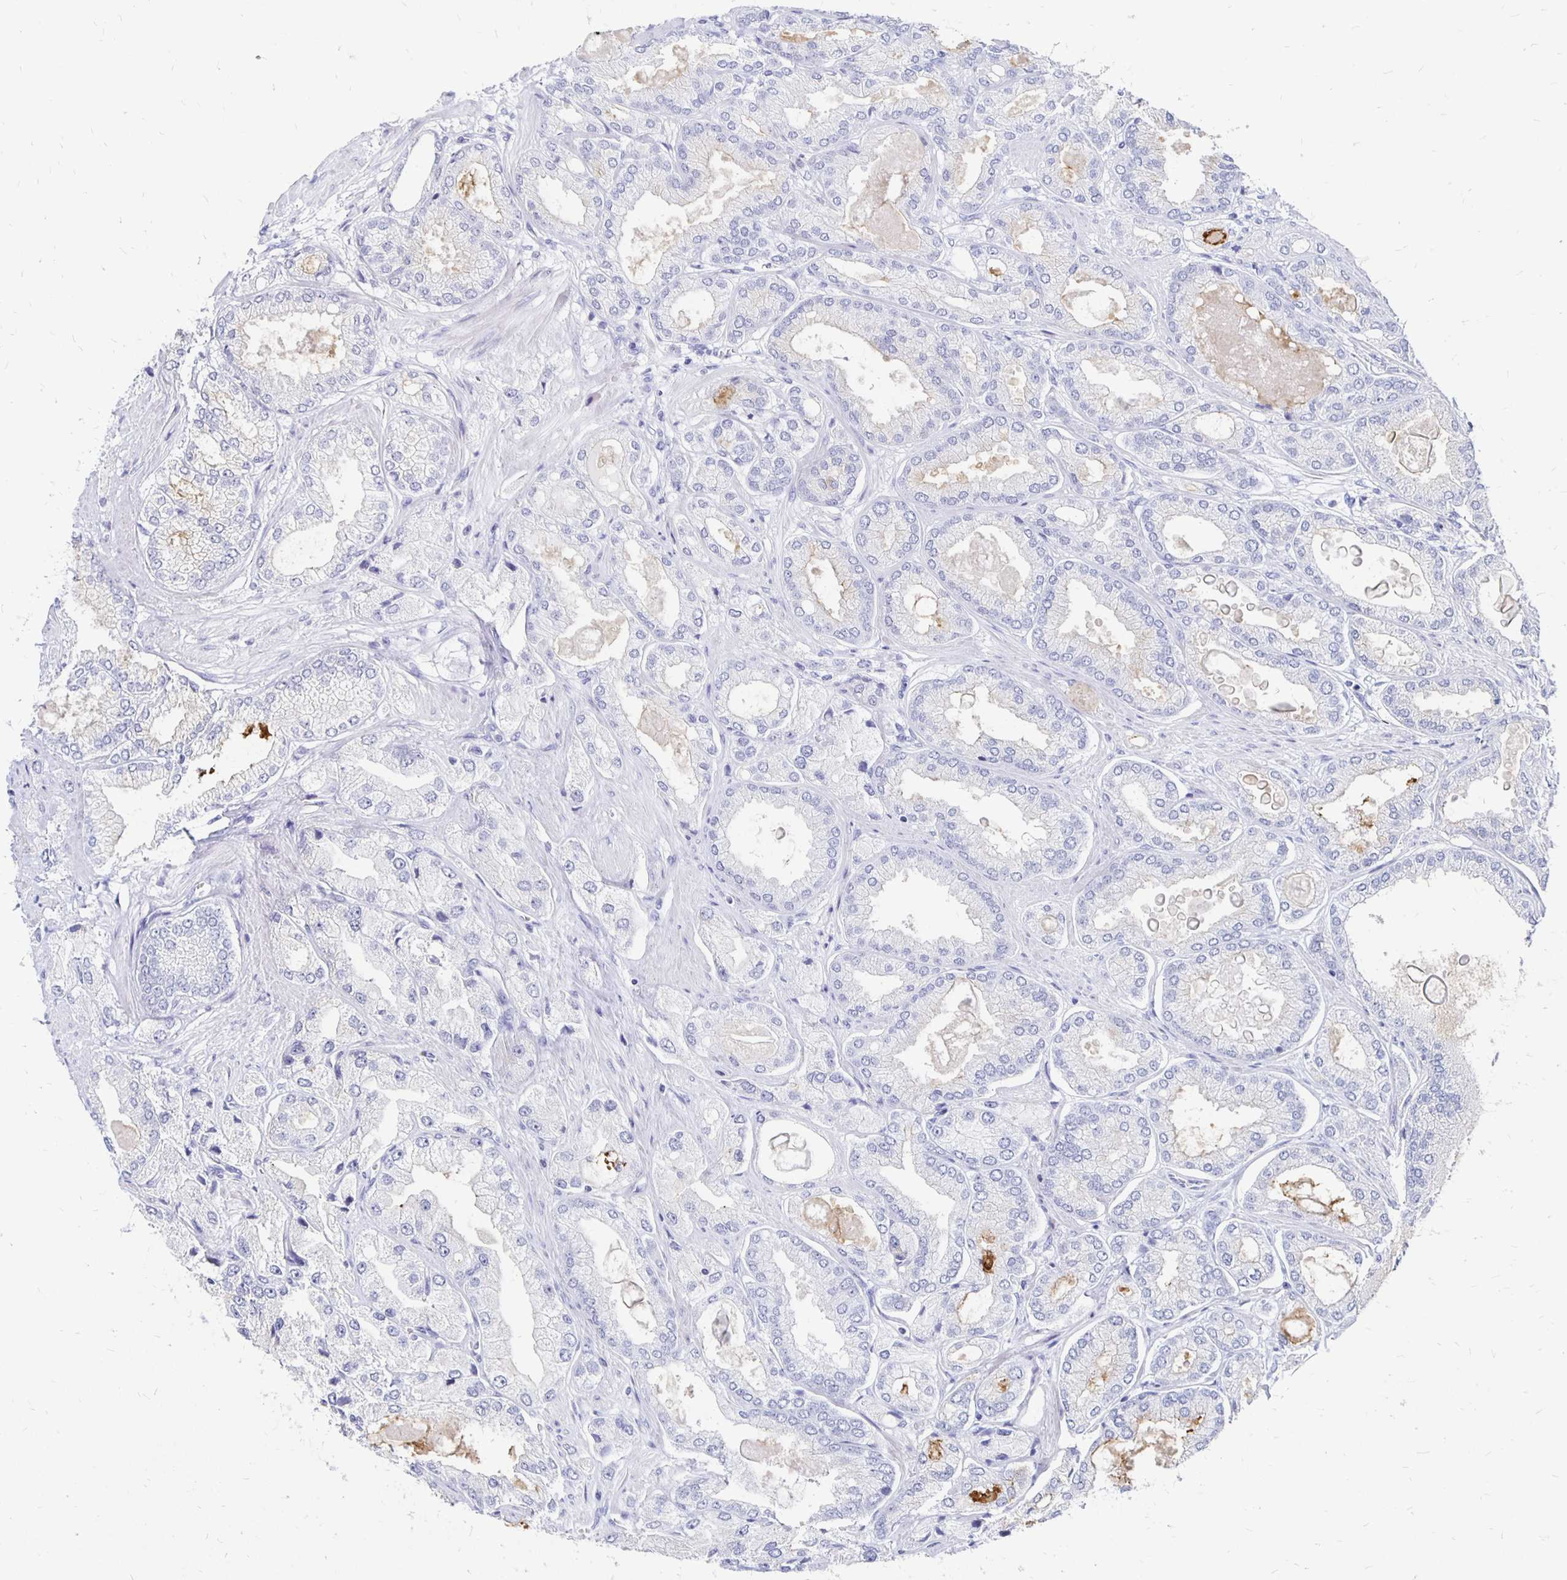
{"staining": {"intensity": "negative", "quantity": "none", "location": "none"}, "tissue": "prostate cancer", "cell_type": "Tumor cells", "image_type": "cancer", "snomed": [{"axis": "morphology", "description": "Adenocarcinoma, High grade"}, {"axis": "topography", "description": "Prostate"}], "caption": "A photomicrograph of human adenocarcinoma (high-grade) (prostate) is negative for staining in tumor cells. (DAB (3,3'-diaminobenzidine) IHC with hematoxylin counter stain).", "gene": "SYT2", "patient": {"sex": "male", "age": 68}}